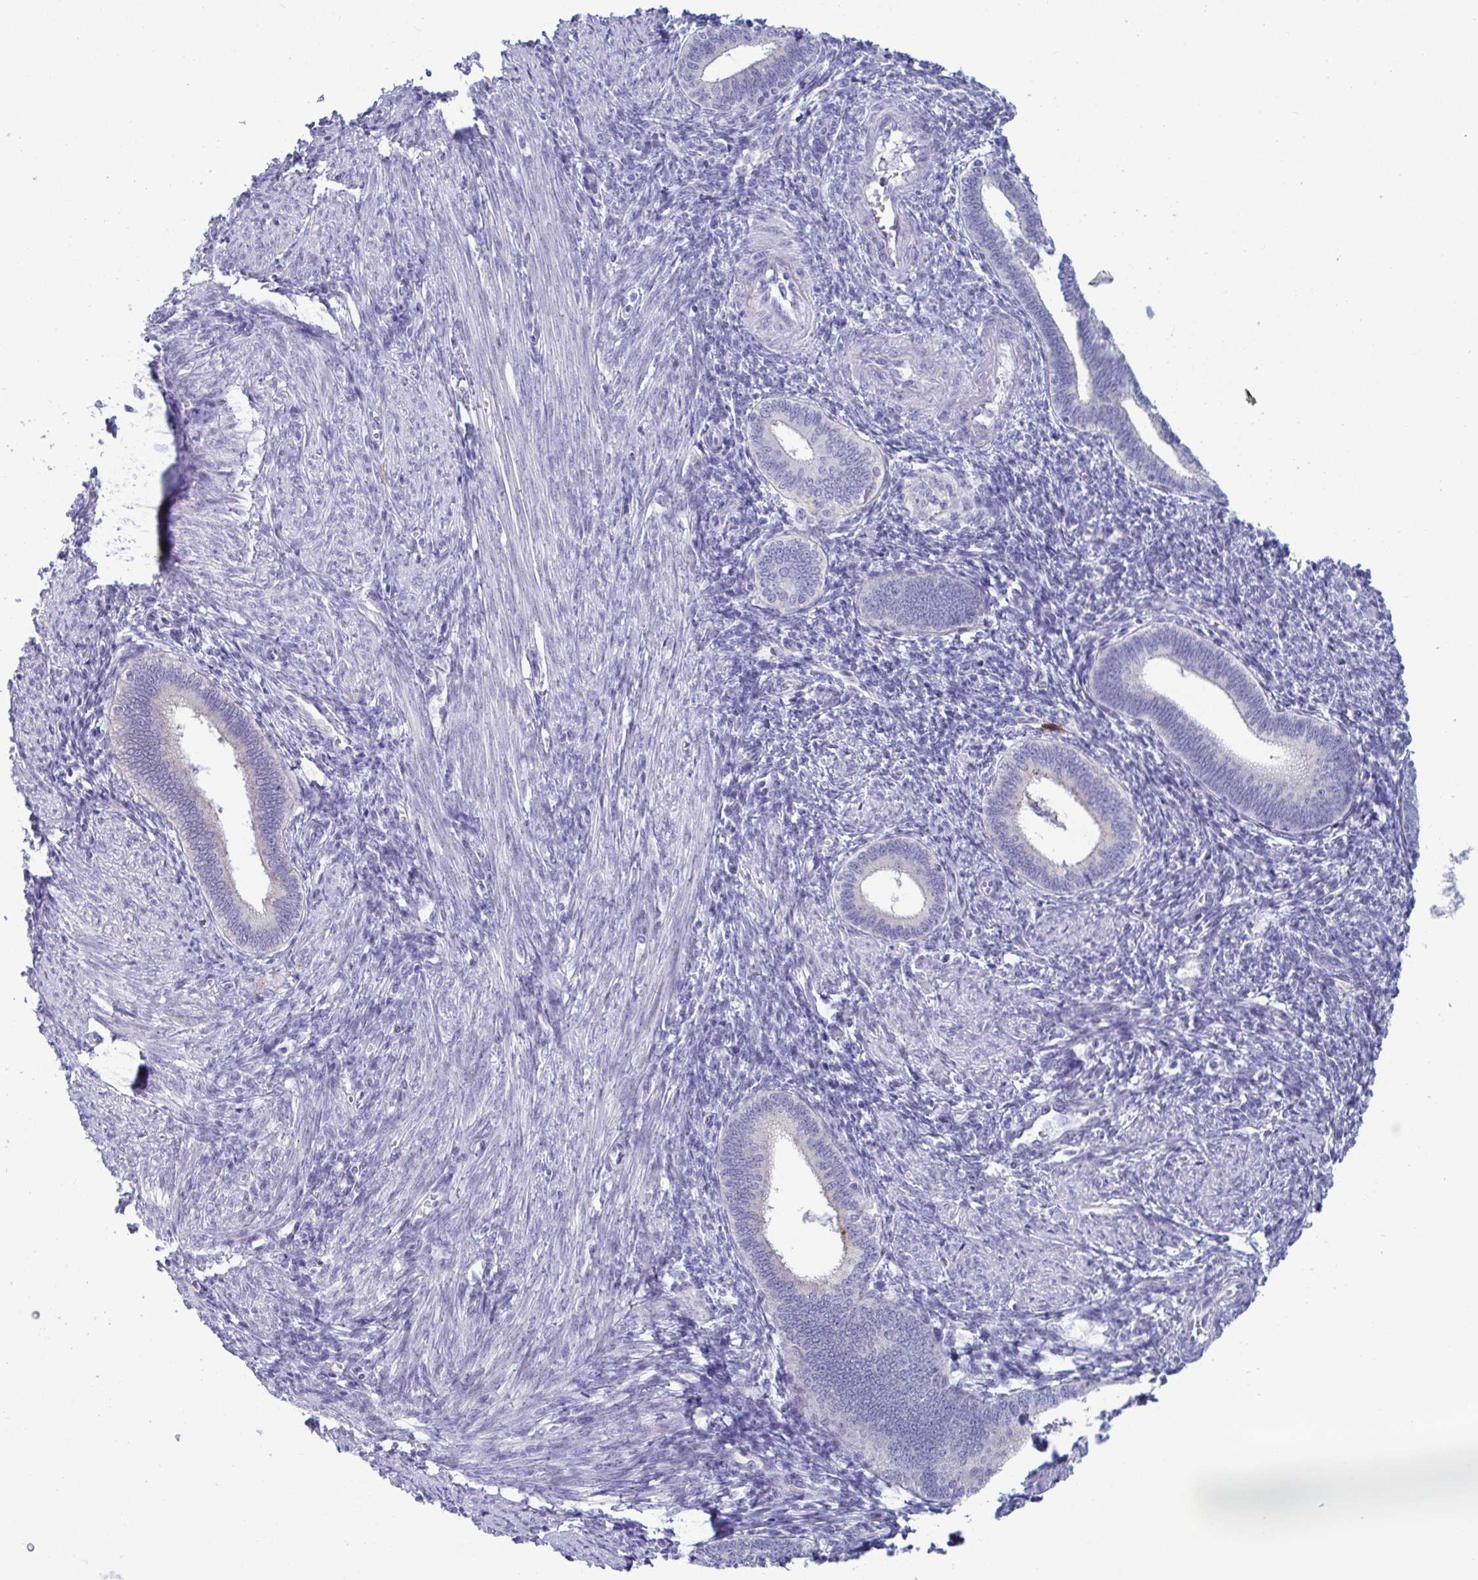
{"staining": {"intensity": "negative", "quantity": "none", "location": "none"}, "tissue": "endometrium", "cell_type": "Cells in endometrial stroma", "image_type": "normal", "snomed": [{"axis": "morphology", "description": "Normal tissue, NOS"}, {"axis": "topography", "description": "Endometrium"}], "caption": "Immunohistochemistry micrograph of normal human endometrium stained for a protein (brown), which reveals no expression in cells in endometrial stroma. Brightfield microscopy of IHC stained with DAB (brown) and hematoxylin (blue), captured at high magnification.", "gene": "TAS2R38", "patient": {"sex": "female", "age": 41}}